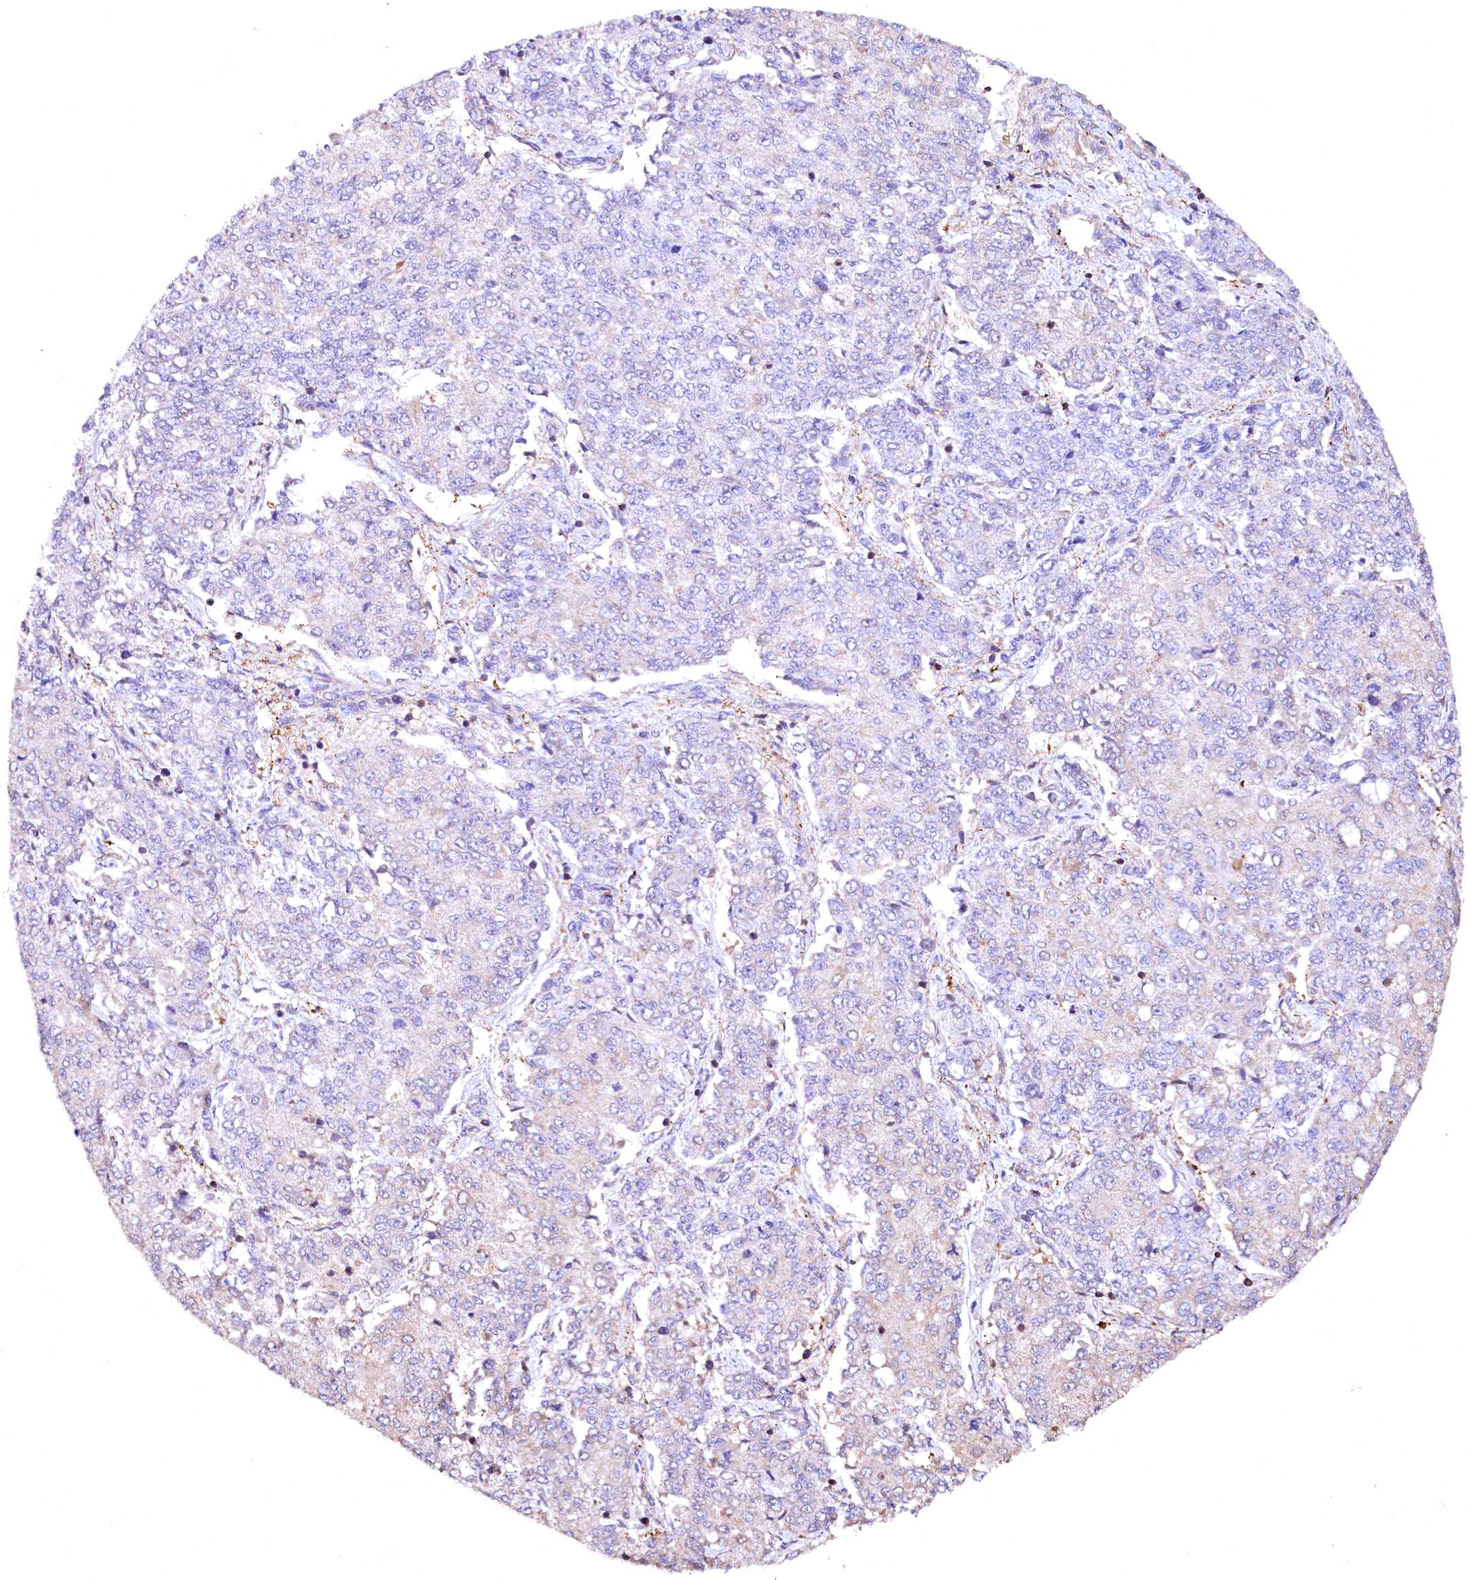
{"staining": {"intensity": "negative", "quantity": "none", "location": "none"}, "tissue": "endometrial cancer", "cell_type": "Tumor cells", "image_type": "cancer", "snomed": [{"axis": "morphology", "description": "Adenocarcinoma, NOS"}, {"axis": "topography", "description": "Endometrium"}], "caption": "Immunohistochemistry image of neoplastic tissue: human endometrial cancer stained with DAB shows no significant protein expression in tumor cells.", "gene": "RARS2", "patient": {"sex": "female", "age": 50}}